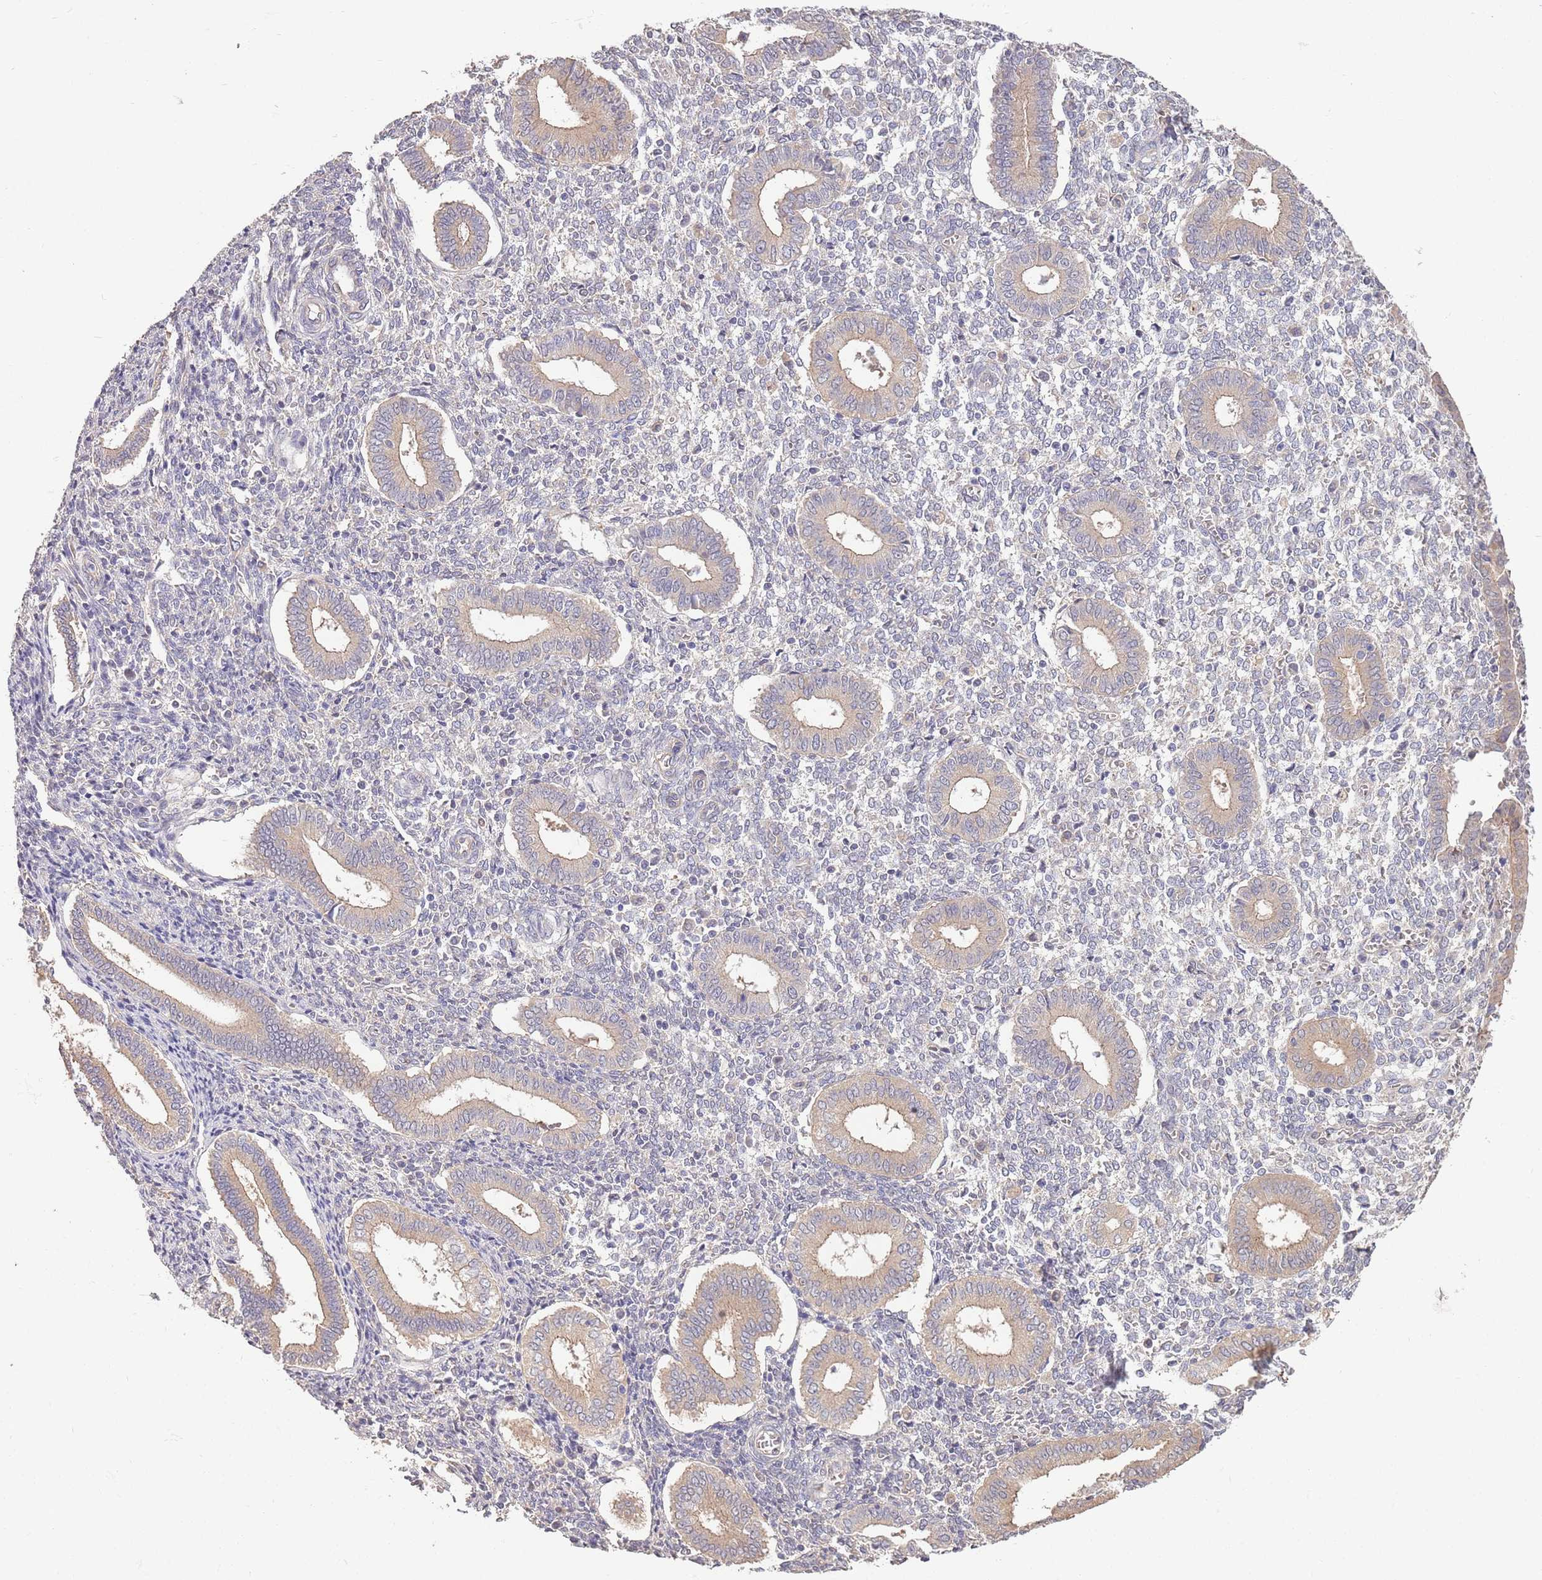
{"staining": {"intensity": "negative", "quantity": "none", "location": "none"}, "tissue": "endometrium", "cell_type": "Cells in endometrial stroma", "image_type": "normal", "snomed": [{"axis": "morphology", "description": "Normal tissue, NOS"}, {"axis": "topography", "description": "Endometrium"}], "caption": "Human endometrium stained for a protein using immunohistochemistry exhibits no positivity in cells in endometrial stroma.", "gene": "MARVELD2", "patient": {"sex": "female", "age": 44}}